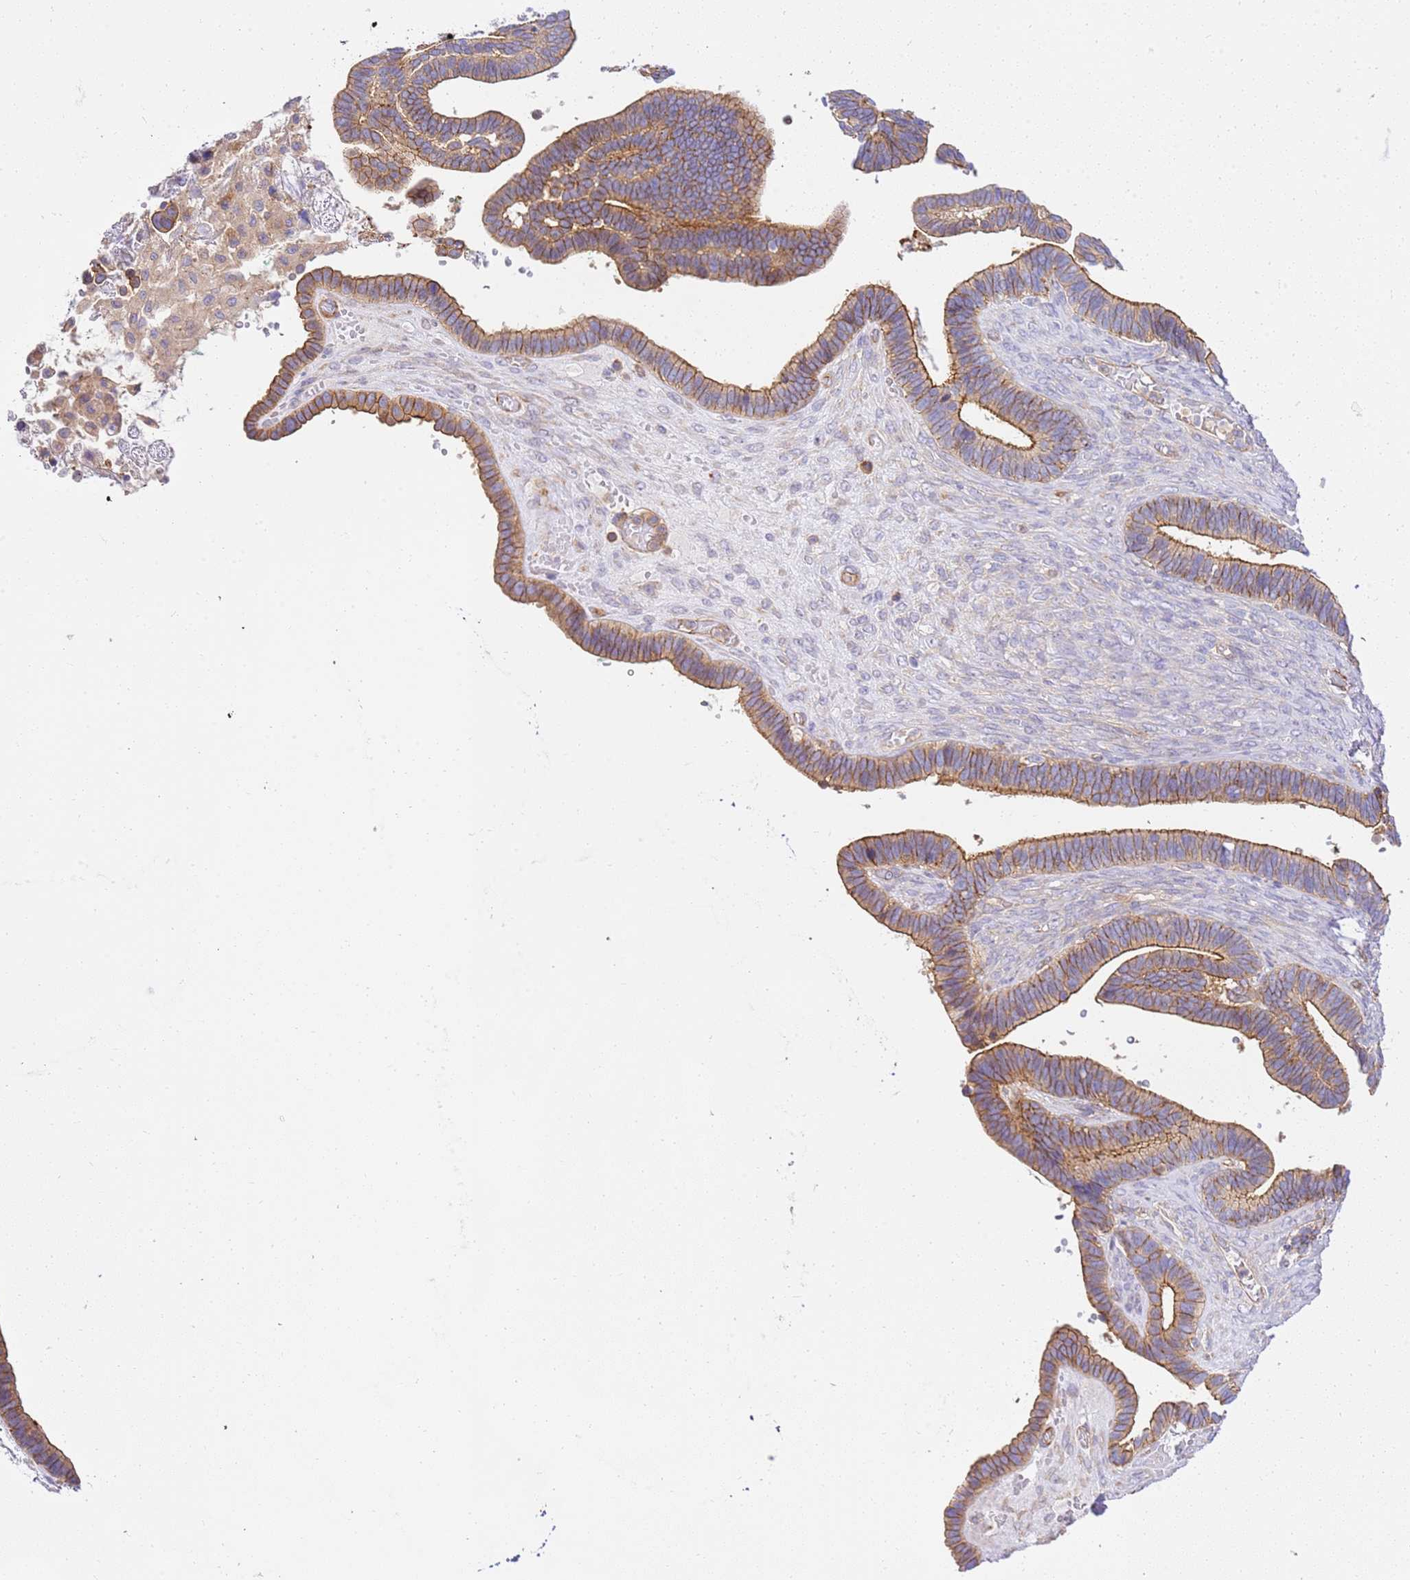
{"staining": {"intensity": "moderate", "quantity": ">75%", "location": "cytoplasmic/membranous"}, "tissue": "ovarian cancer", "cell_type": "Tumor cells", "image_type": "cancer", "snomed": [{"axis": "morphology", "description": "Cystadenocarcinoma, serous, NOS"}, {"axis": "topography", "description": "Ovary"}], "caption": "High-power microscopy captured an IHC photomicrograph of ovarian cancer (serous cystadenocarcinoma), revealing moderate cytoplasmic/membranous positivity in about >75% of tumor cells.", "gene": "EFCAB8", "patient": {"sex": "female", "age": 56}}